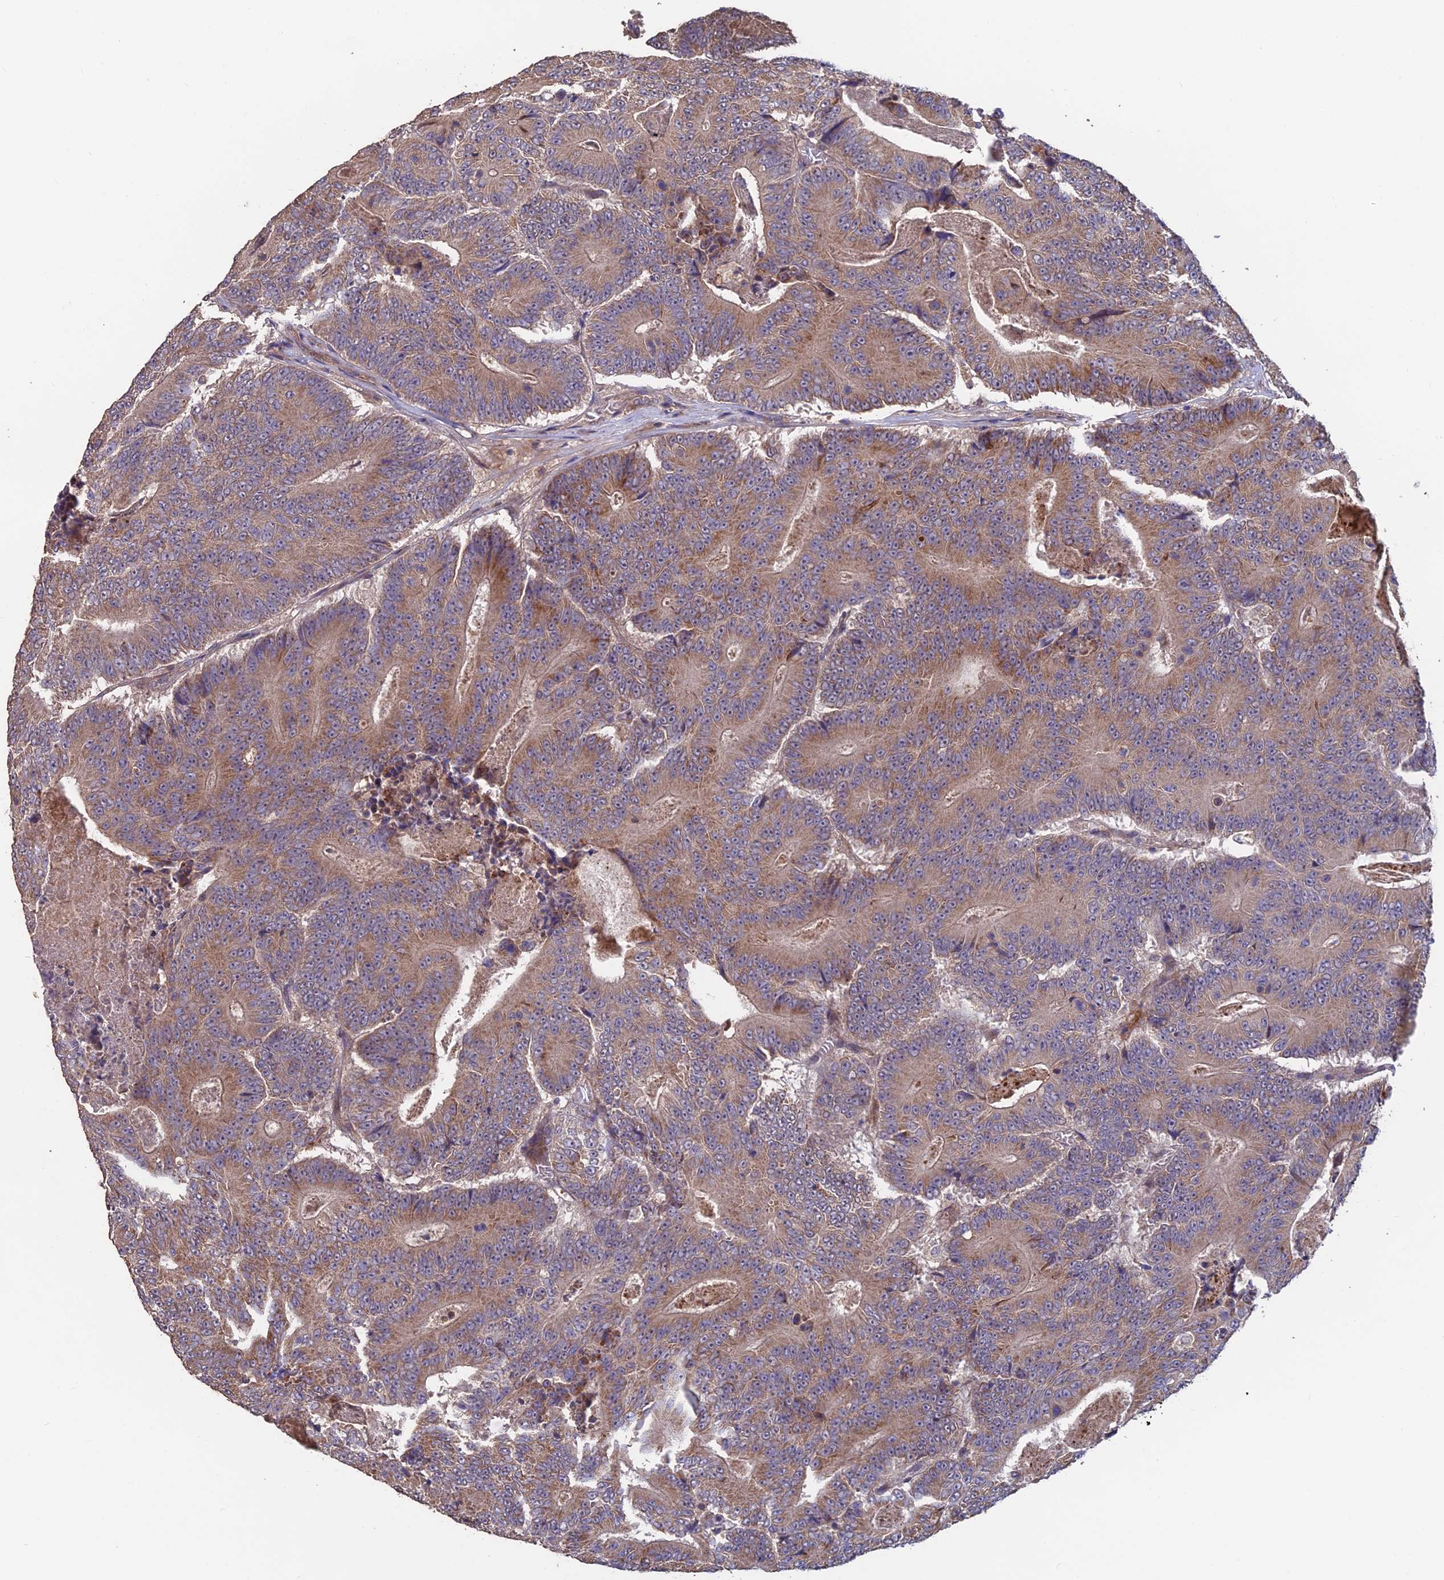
{"staining": {"intensity": "moderate", "quantity": ">75%", "location": "cytoplasmic/membranous"}, "tissue": "colorectal cancer", "cell_type": "Tumor cells", "image_type": "cancer", "snomed": [{"axis": "morphology", "description": "Adenocarcinoma, NOS"}, {"axis": "topography", "description": "Colon"}], "caption": "Colorectal cancer stained for a protein demonstrates moderate cytoplasmic/membranous positivity in tumor cells. (DAB IHC, brown staining for protein, blue staining for nuclei).", "gene": "SHISA5", "patient": {"sex": "male", "age": 83}}